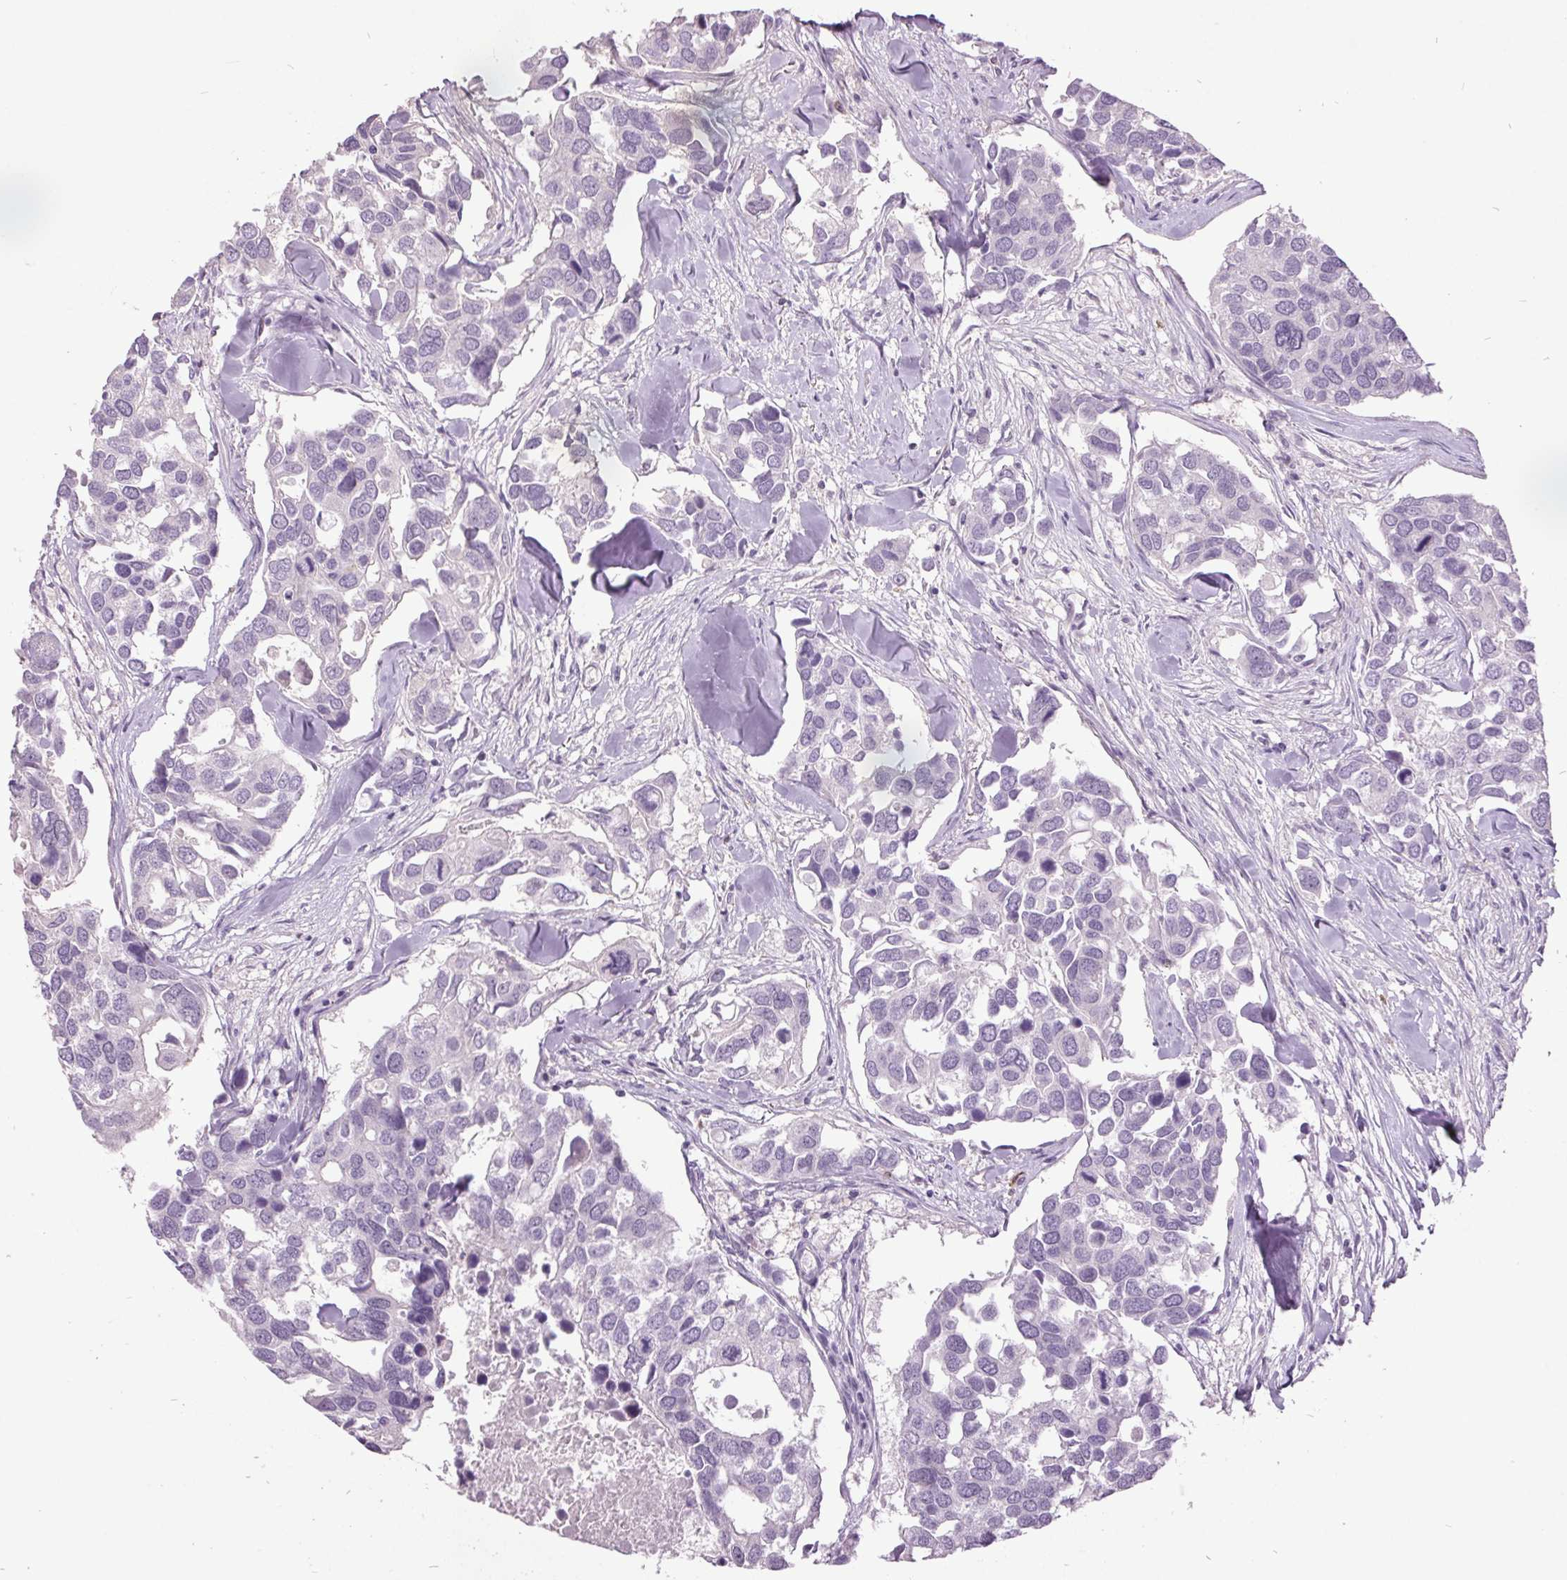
{"staining": {"intensity": "negative", "quantity": "none", "location": "none"}, "tissue": "breast cancer", "cell_type": "Tumor cells", "image_type": "cancer", "snomed": [{"axis": "morphology", "description": "Duct carcinoma"}, {"axis": "topography", "description": "Breast"}], "caption": "A histopathology image of human breast invasive ductal carcinoma is negative for staining in tumor cells.", "gene": "C2orf16", "patient": {"sex": "female", "age": 83}}